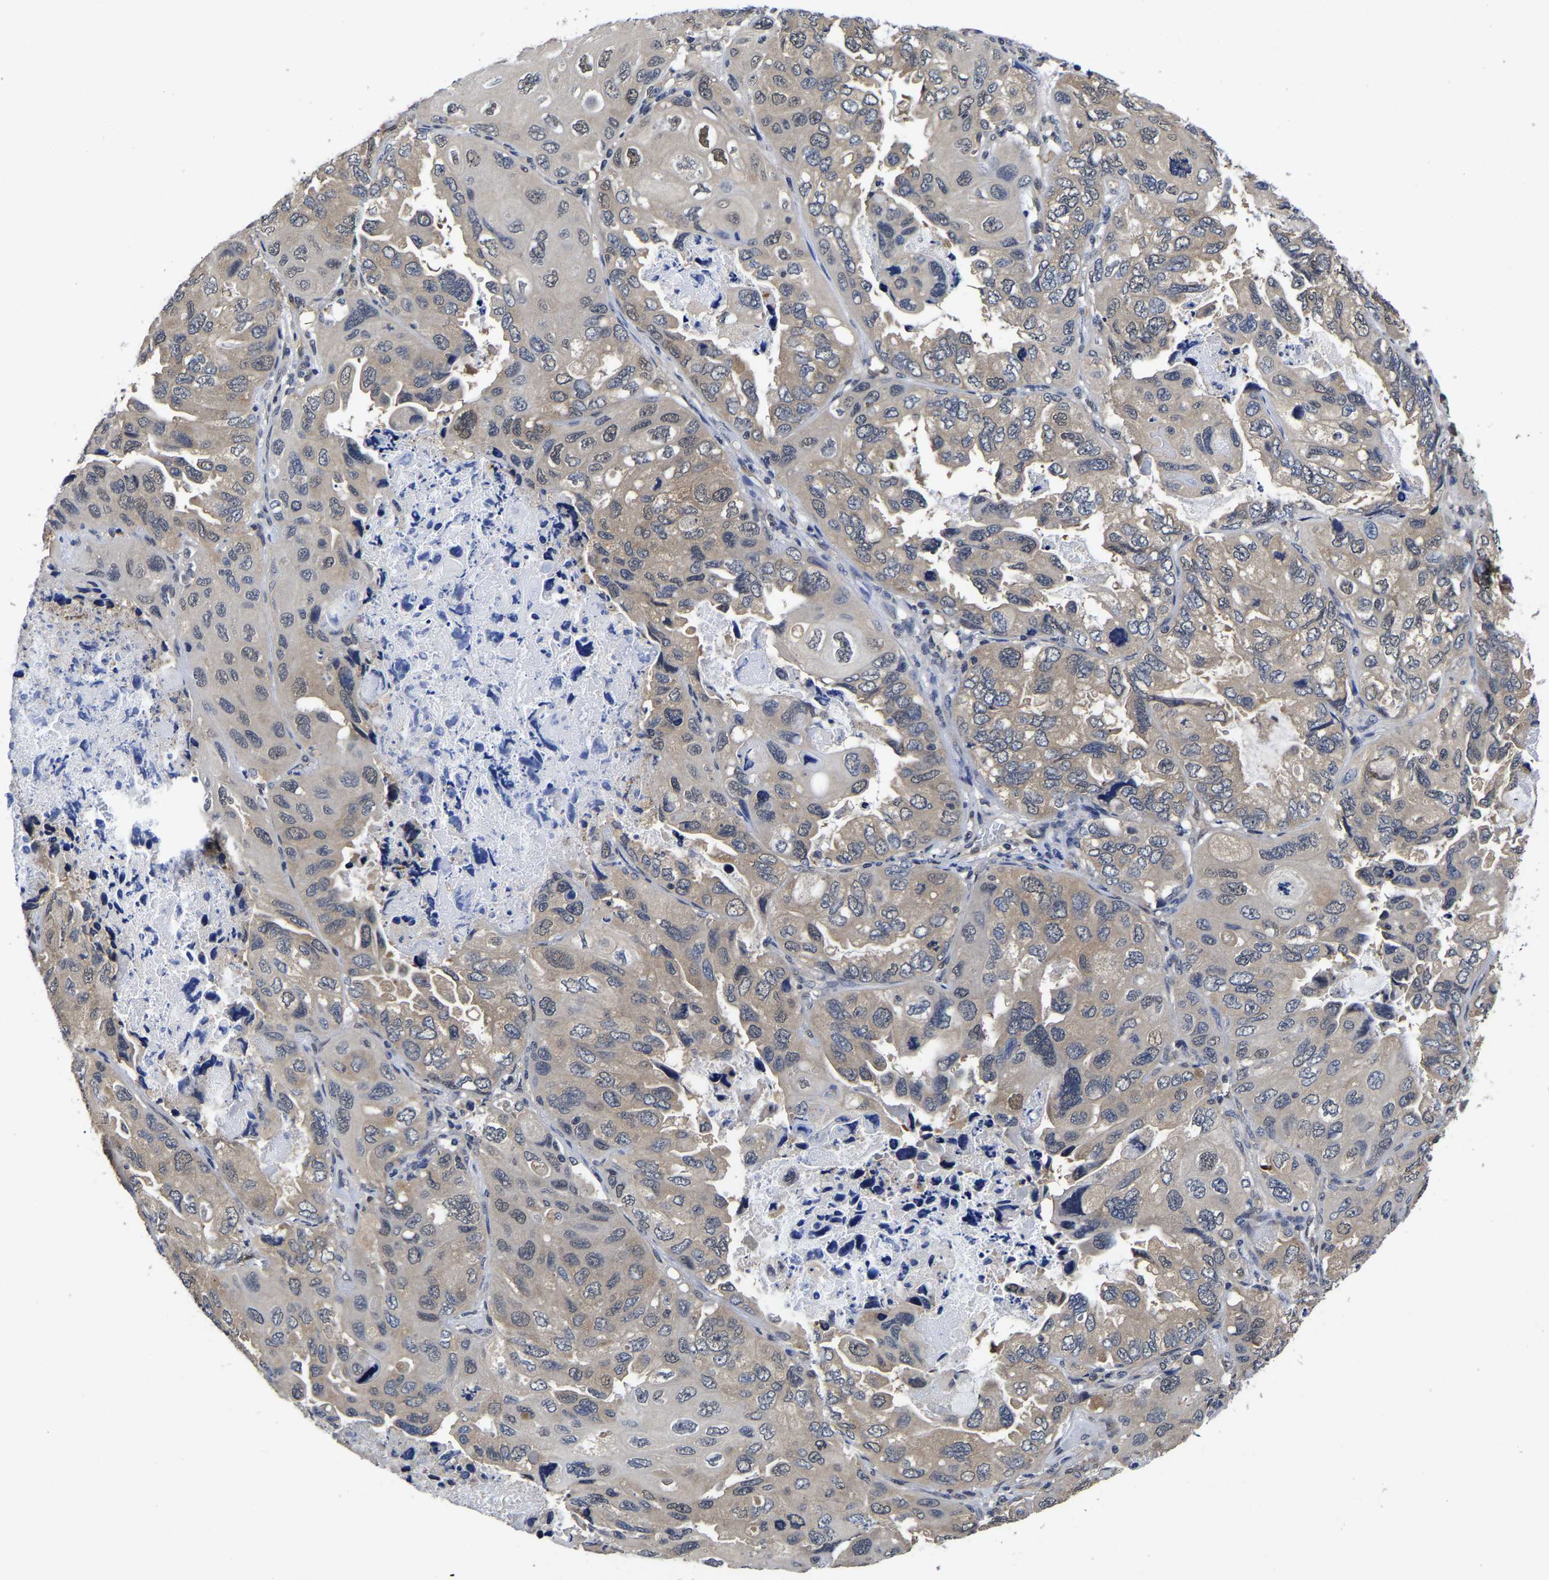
{"staining": {"intensity": "weak", "quantity": ">75%", "location": "cytoplasmic/membranous,nuclear"}, "tissue": "lung cancer", "cell_type": "Tumor cells", "image_type": "cancer", "snomed": [{"axis": "morphology", "description": "Squamous cell carcinoma, NOS"}, {"axis": "topography", "description": "Lung"}], "caption": "About >75% of tumor cells in human lung squamous cell carcinoma demonstrate weak cytoplasmic/membranous and nuclear protein staining as visualized by brown immunohistochemical staining.", "gene": "MCOLN2", "patient": {"sex": "female", "age": 73}}